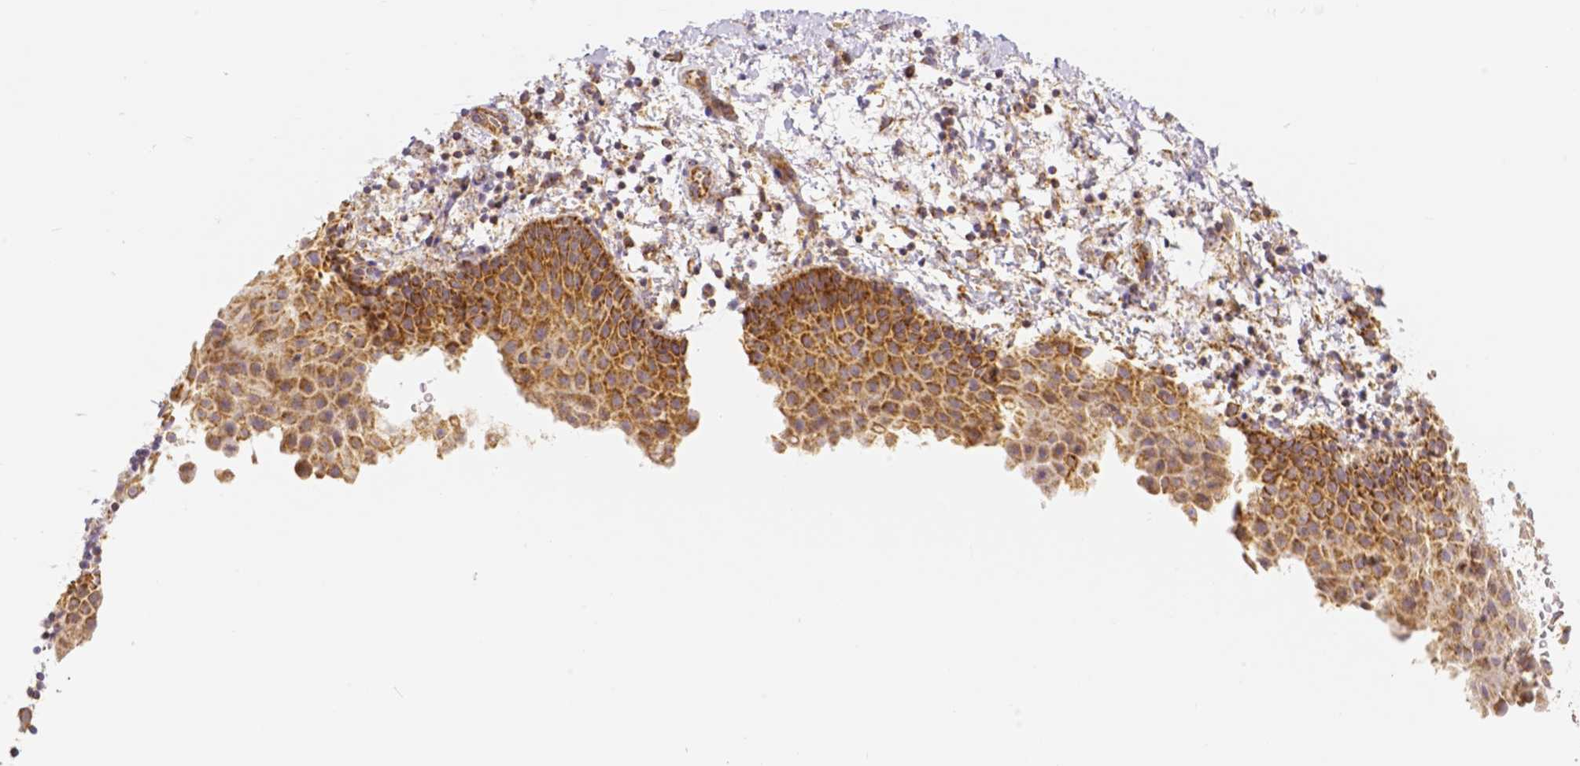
{"staining": {"intensity": "moderate", "quantity": ">75%", "location": "cytoplasmic/membranous"}, "tissue": "vagina", "cell_type": "Squamous epithelial cells", "image_type": "normal", "snomed": [{"axis": "morphology", "description": "Normal tissue, NOS"}, {"axis": "topography", "description": "Vagina"}], "caption": "Human vagina stained with a protein marker demonstrates moderate staining in squamous epithelial cells.", "gene": "RHOT1", "patient": {"sex": "female", "age": 61}}